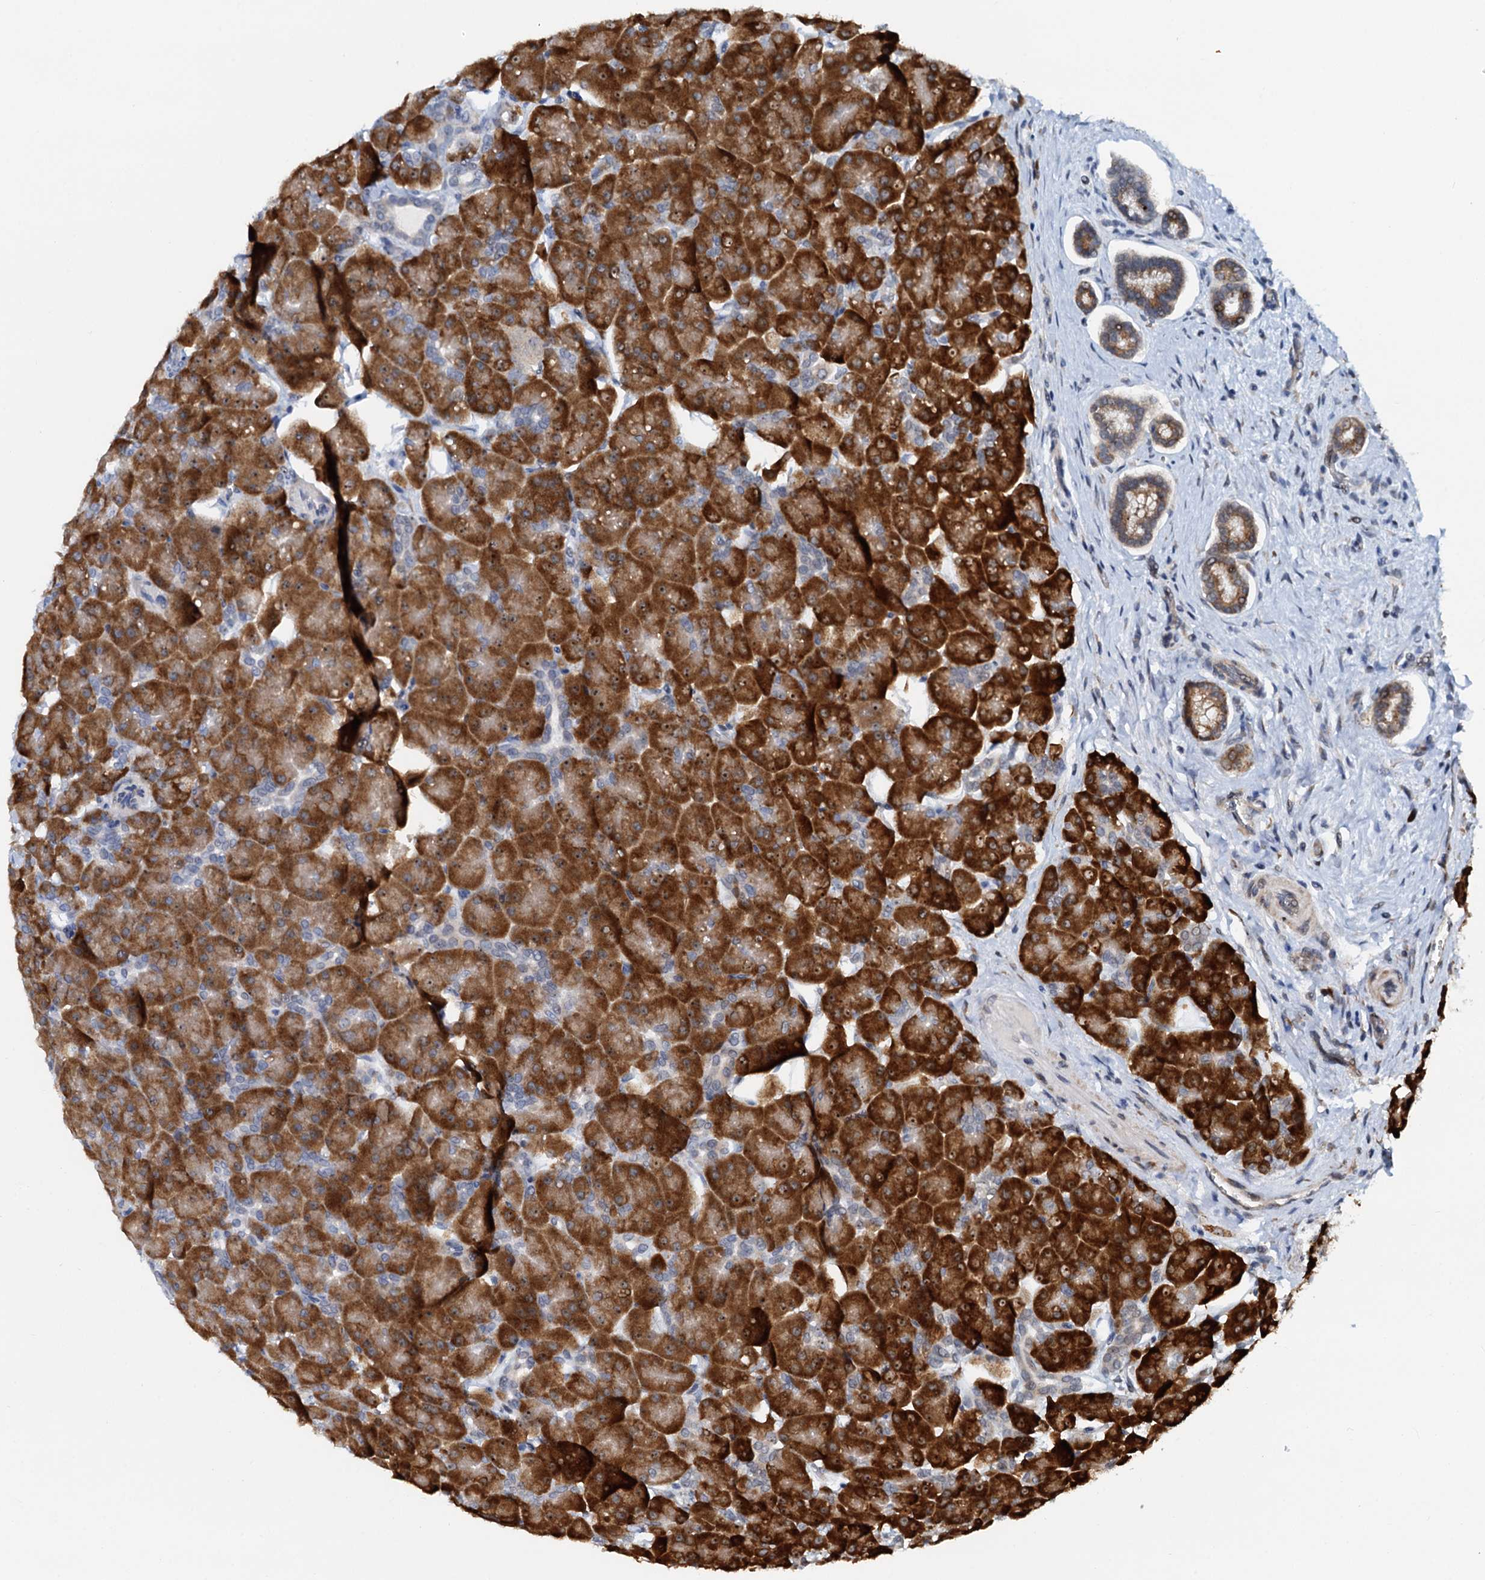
{"staining": {"intensity": "strong", "quantity": ">75%", "location": "cytoplasmic/membranous"}, "tissue": "pancreas", "cell_type": "Exocrine glandular cells", "image_type": "normal", "snomed": [{"axis": "morphology", "description": "Normal tissue, NOS"}, {"axis": "topography", "description": "Pancreas"}], "caption": "Exocrine glandular cells reveal strong cytoplasmic/membranous staining in about >75% of cells in unremarkable pancreas. The staining is performed using DAB brown chromogen to label protein expression. The nuclei are counter-stained blue using hematoxylin.", "gene": "DNAJC21", "patient": {"sex": "male", "age": 66}}